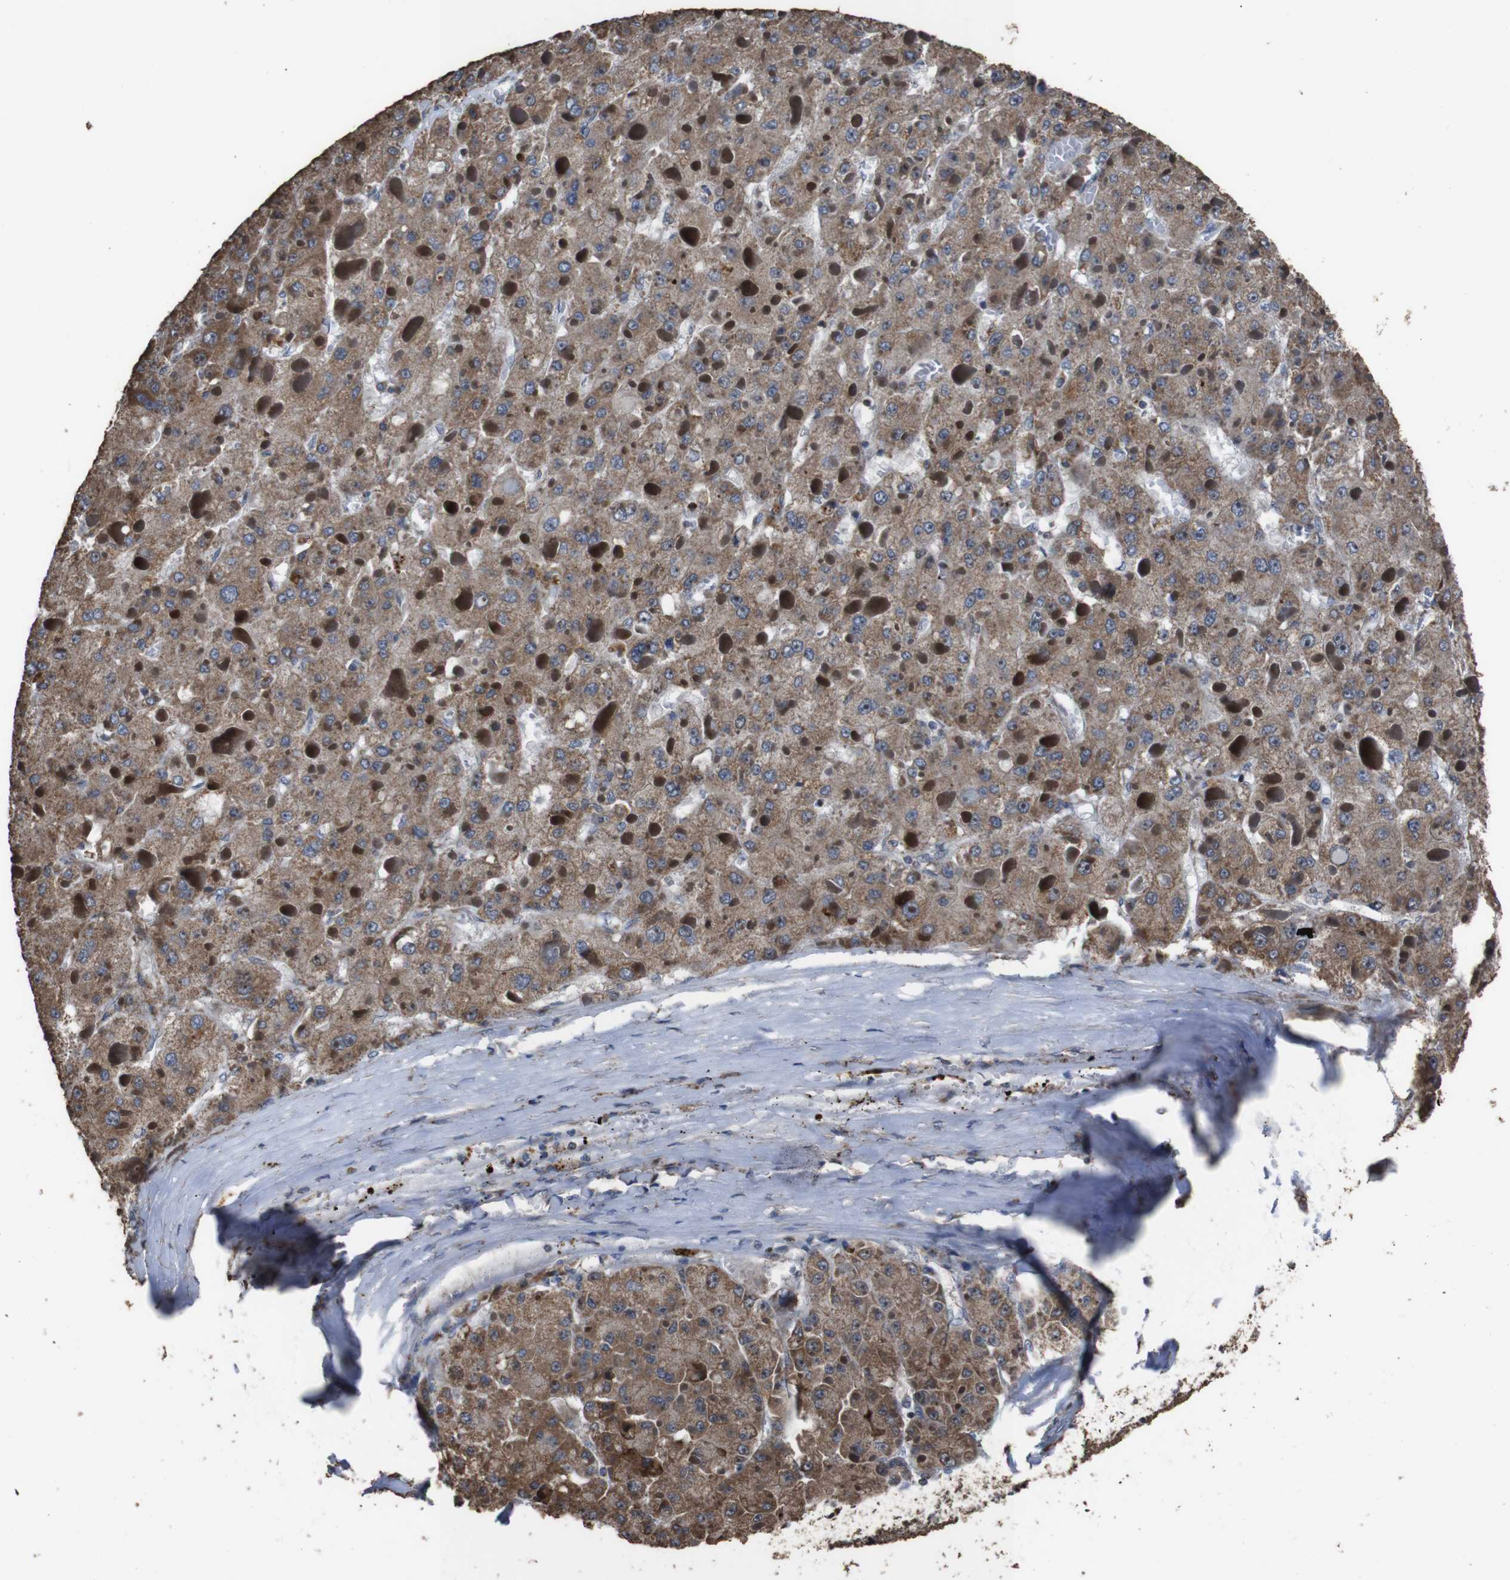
{"staining": {"intensity": "moderate", "quantity": ">75%", "location": "cytoplasmic/membranous"}, "tissue": "liver cancer", "cell_type": "Tumor cells", "image_type": "cancer", "snomed": [{"axis": "morphology", "description": "Carcinoma, Hepatocellular, NOS"}, {"axis": "topography", "description": "Liver"}], "caption": "There is medium levels of moderate cytoplasmic/membranous staining in tumor cells of liver cancer, as demonstrated by immunohistochemical staining (brown color).", "gene": "SNN", "patient": {"sex": "female", "age": 73}}